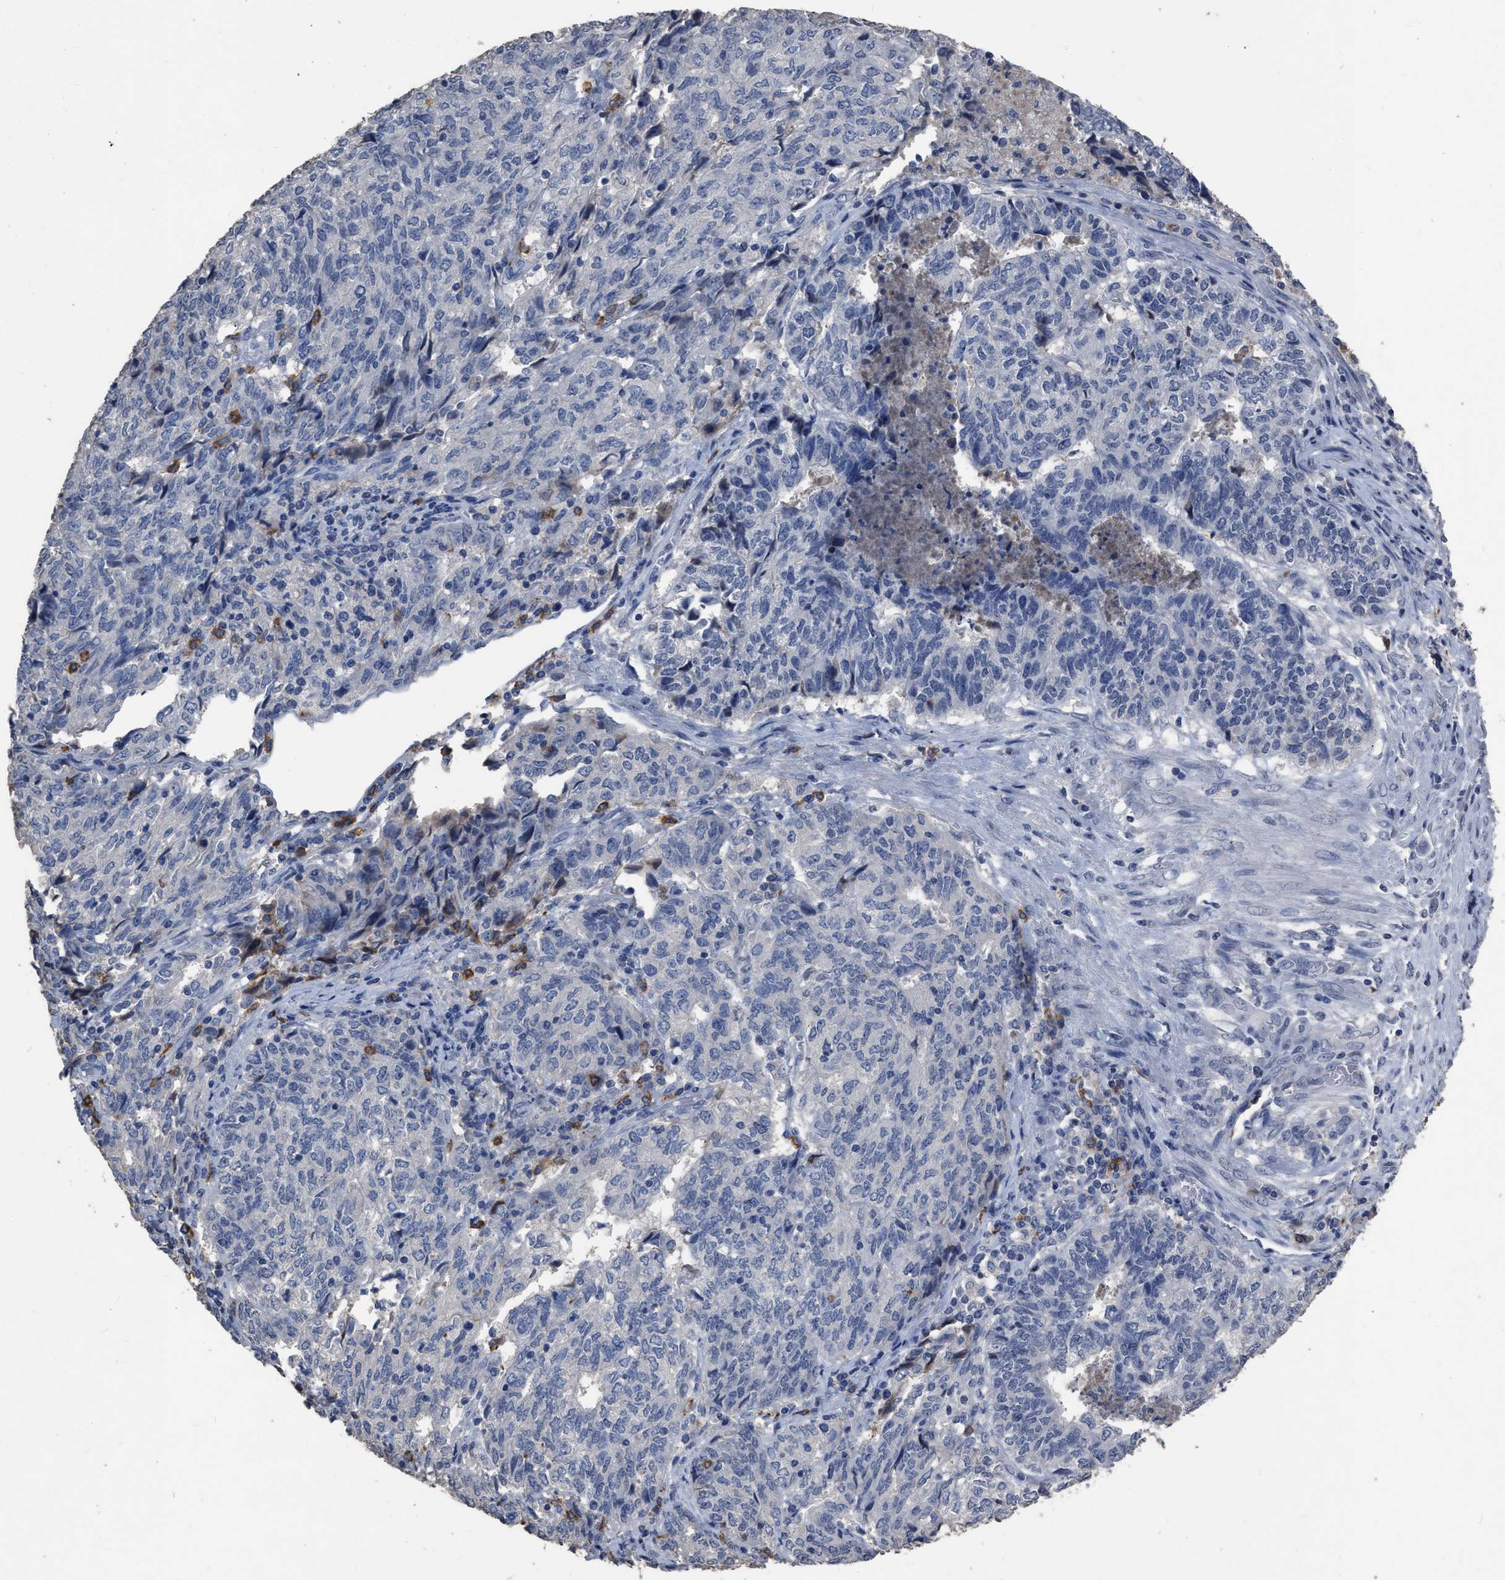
{"staining": {"intensity": "negative", "quantity": "none", "location": "none"}, "tissue": "endometrial cancer", "cell_type": "Tumor cells", "image_type": "cancer", "snomed": [{"axis": "morphology", "description": "Adenocarcinoma, NOS"}, {"axis": "topography", "description": "Endometrium"}], "caption": "The histopathology image shows no significant positivity in tumor cells of endometrial cancer (adenocarcinoma).", "gene": "HABP2", "patient": {"sex": "female", "age": 80}}